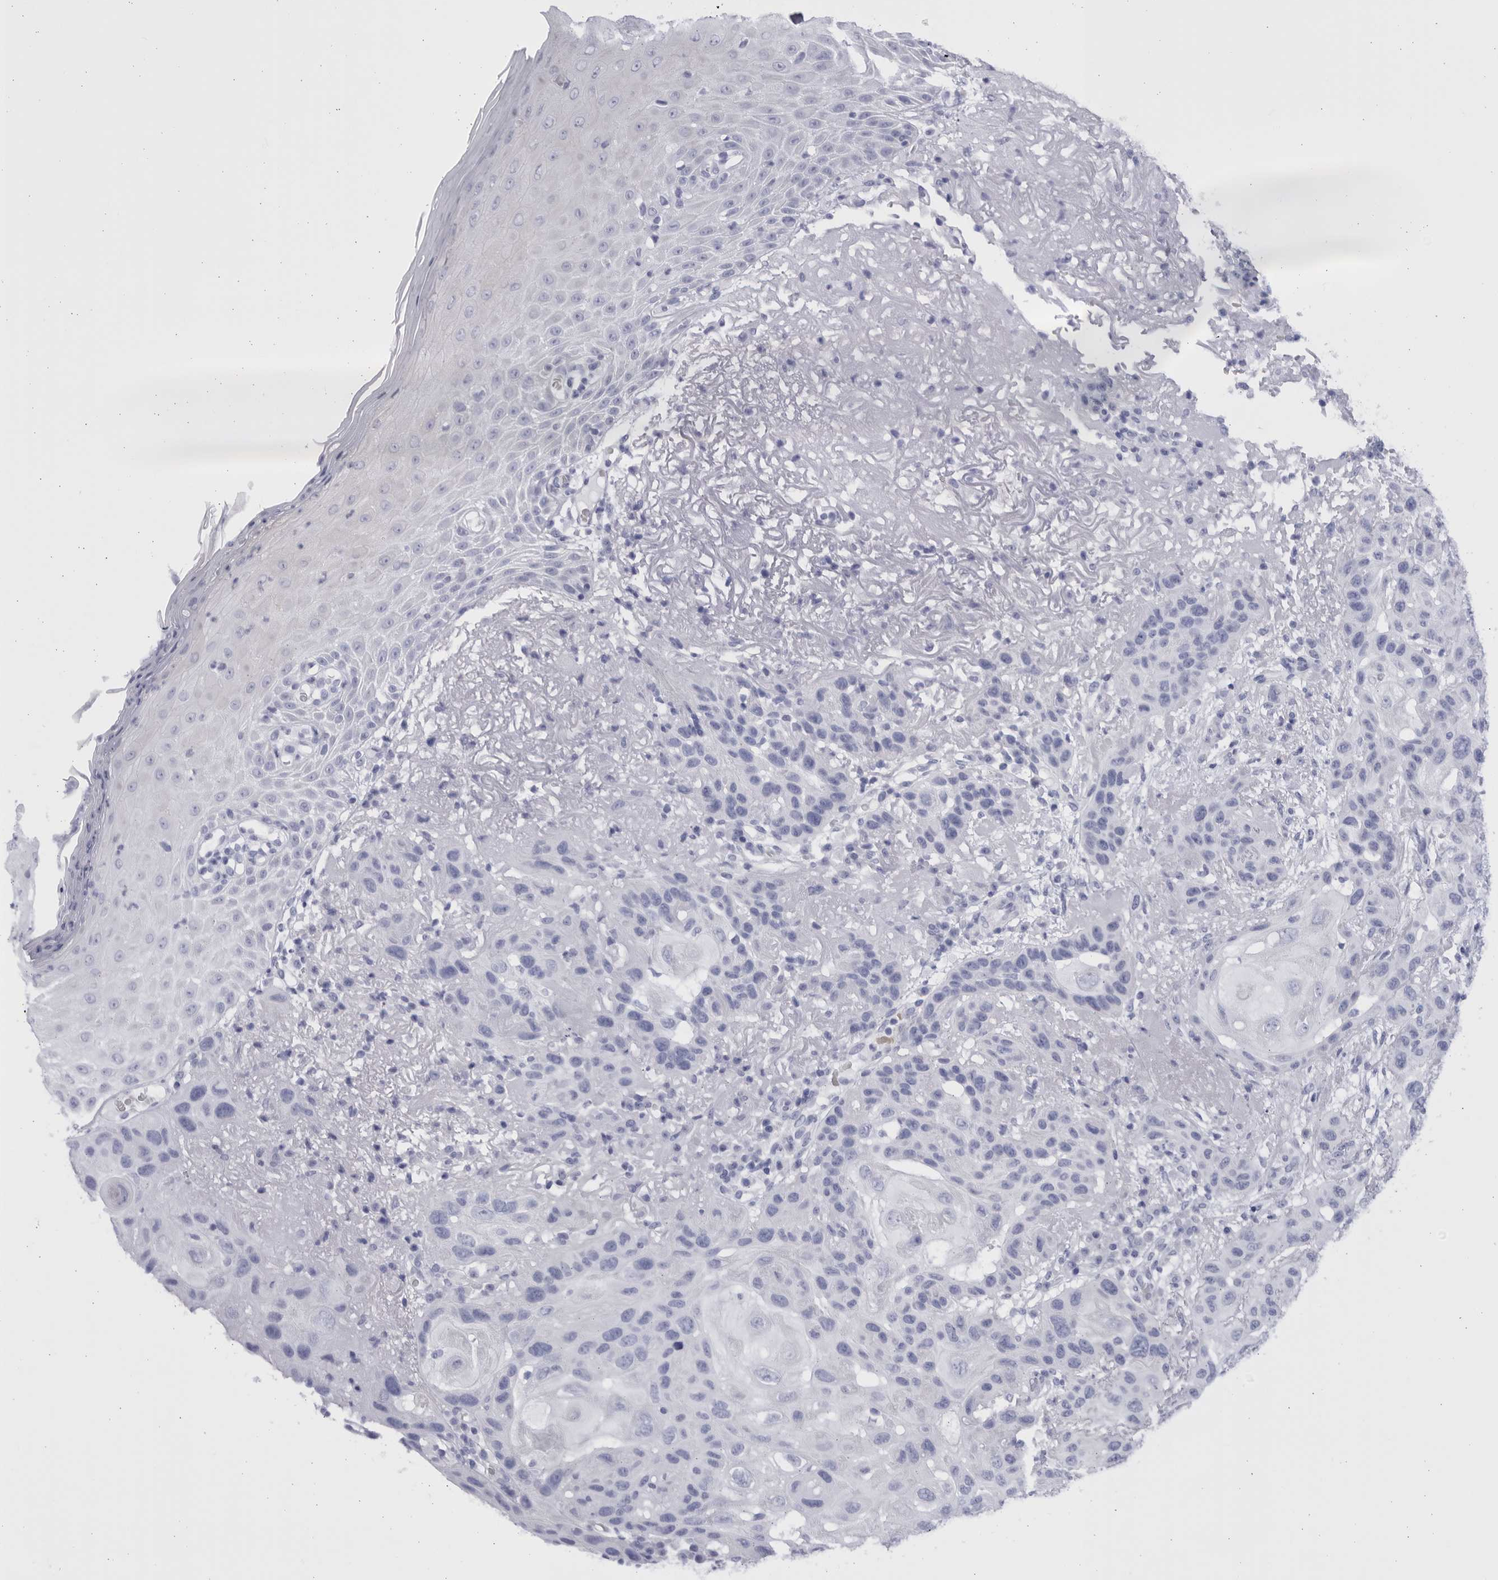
{"staining": {"intensity": "negative", "quantity": "none", "location": "none"}, "tissue": "skin cancer", "cell_type": "Tumor cells", "image_type": "cancer", "snomed": [{"axis": "morphology", "description": "Normal tissue, NOS"}, {"axis": "morphology", "description": "Squamous cell carcinoma, NOS"}, {"axis": "topography", "description": "Skin"}], "caption": "Immunohistochemistry (IHC) image of human squamous cell carcinoma (skin) stained for a protein (brown), which shows no staining in tumor cells.", "gene": "CCDC181", "patient": {"sex": "female", "age": 96}}